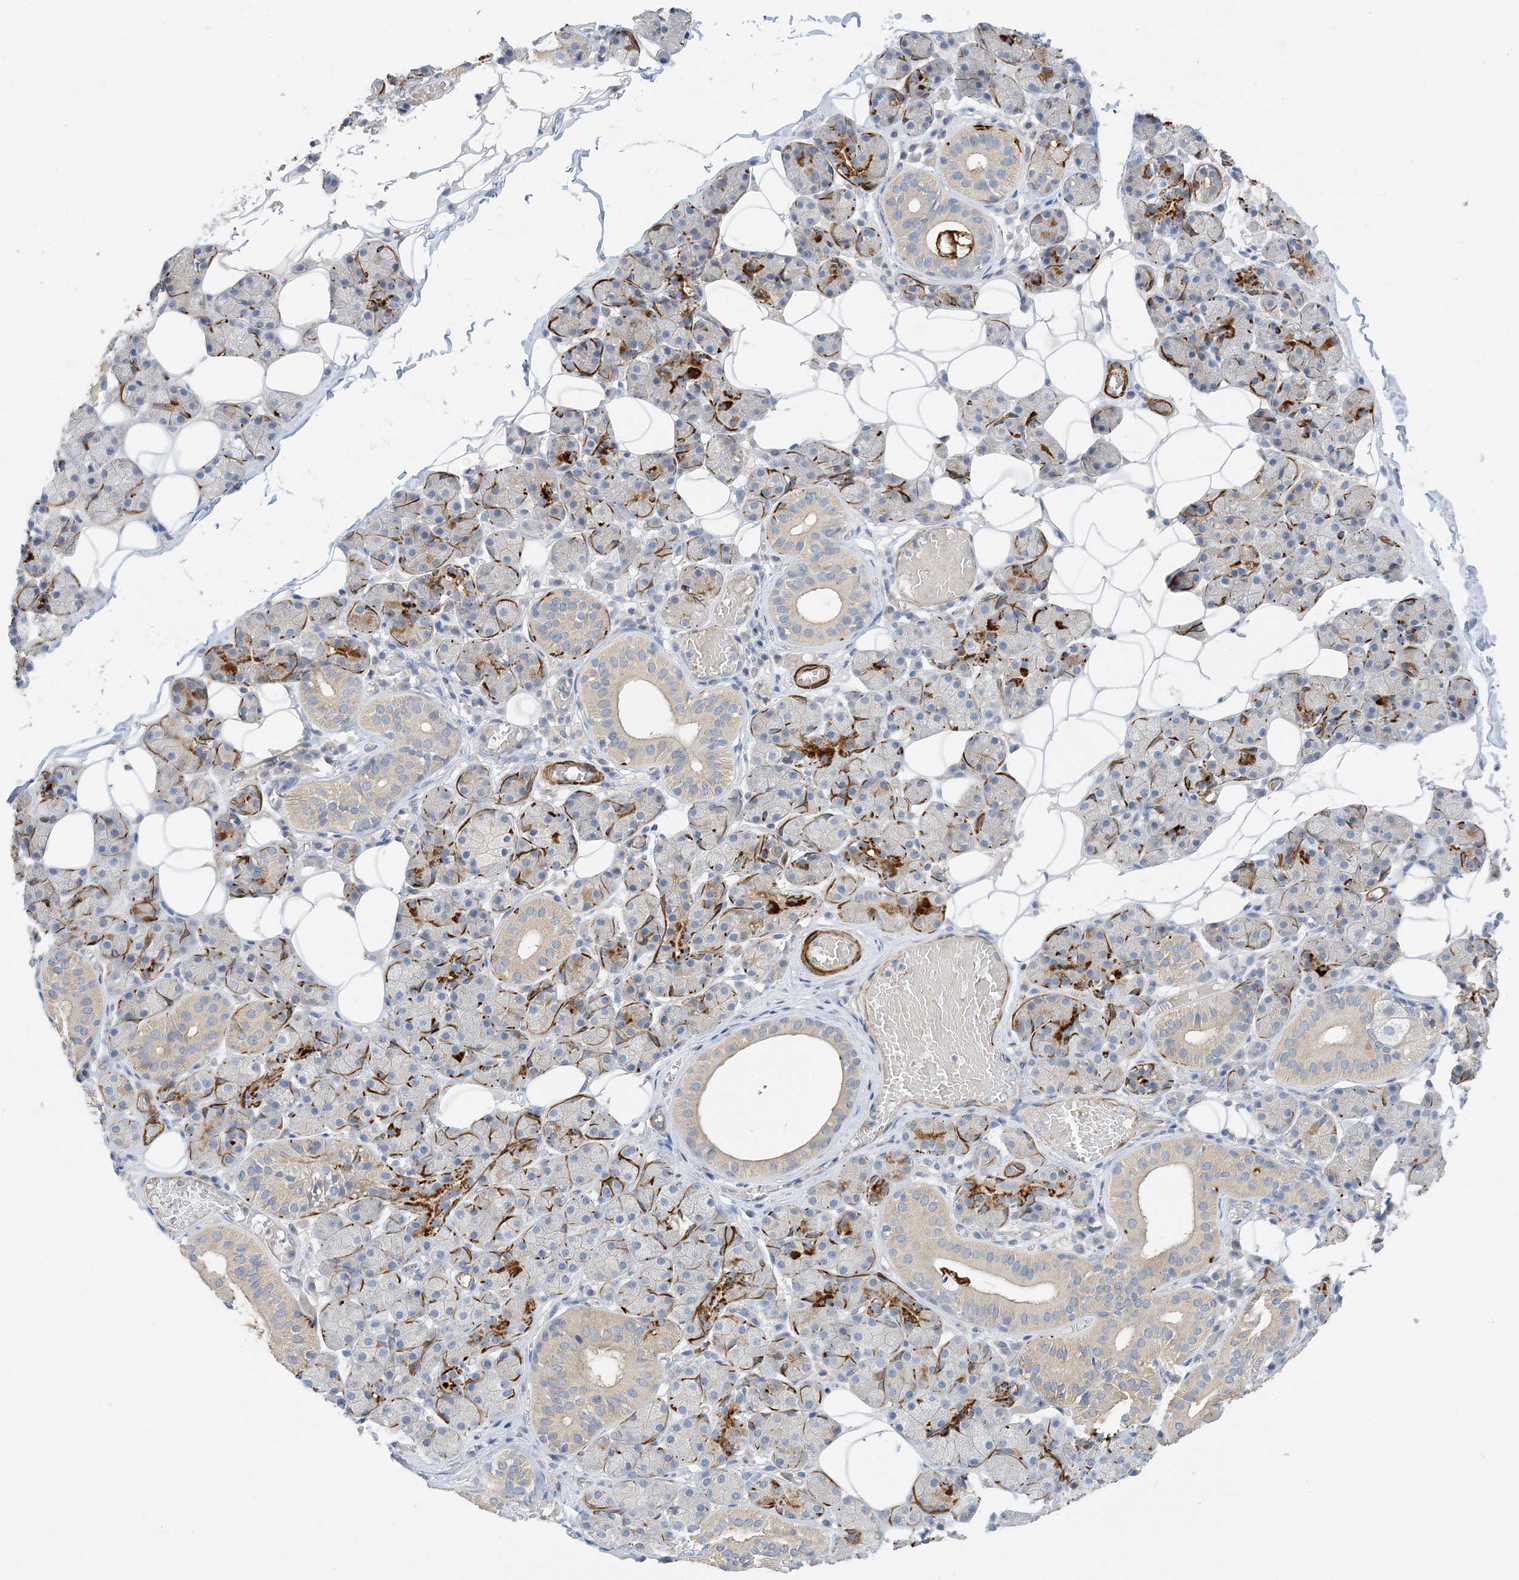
{"staining": {"intensity": "strong", "quantity": "<25%", "location": "cytoplasmic/membranous"}, "tissue": "salivary gland", "cell_type": "Glandular cells", "image_type": "normal", "snomed": [{"axis": "morphology", "description": "Normal tissue, NOS"}, {"axis": "topography", "description": "Salivary gland"}], "caption": "Immunohistochemical staining of normal human salivary gland shows strong cytoplasmic/membranous protein expression in approximately <25% of glandular cells.", "gene": "KIFBP", "patient": {"sex": "female", "age": 33}}